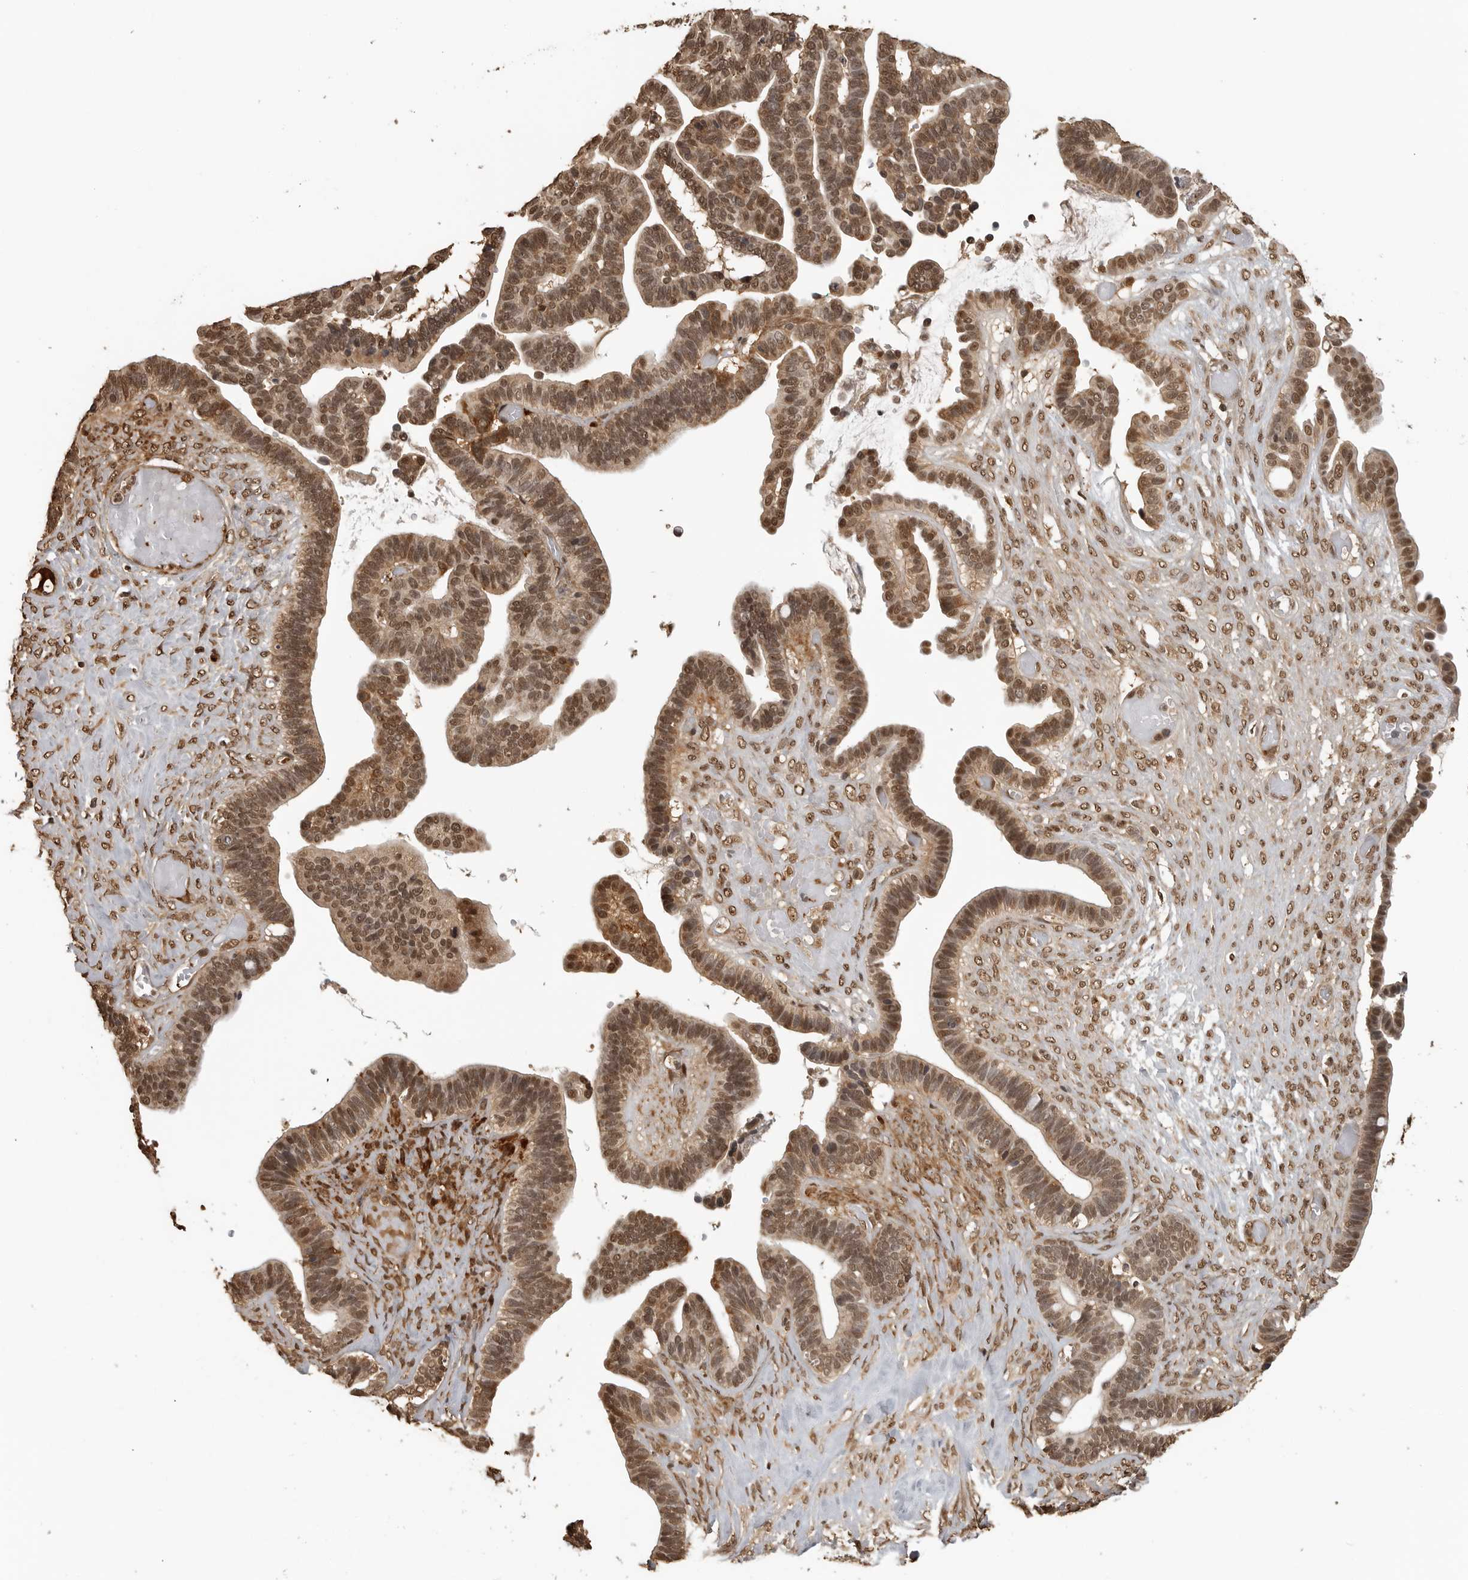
{"staining": {"intensity": "moderate", "quantity": ">75%", "location": "nuclear"}, "tissue": "ovarian cancer", "cell_type": "Tumor cells", "image_type": "cancer", "snomed": [{"axis": "morphology", "description": "Cystadenocarcinoma, serous, NOS"}, {"axis": "topography", "description": "Ovary"}], "caption": "Serous cystadenocarcinoma (ovarian) stained with a protein marker shows moderate staining in tumor cells.", "gene": "CLOCK", "patient": {"sex": "female", "age": 56}}